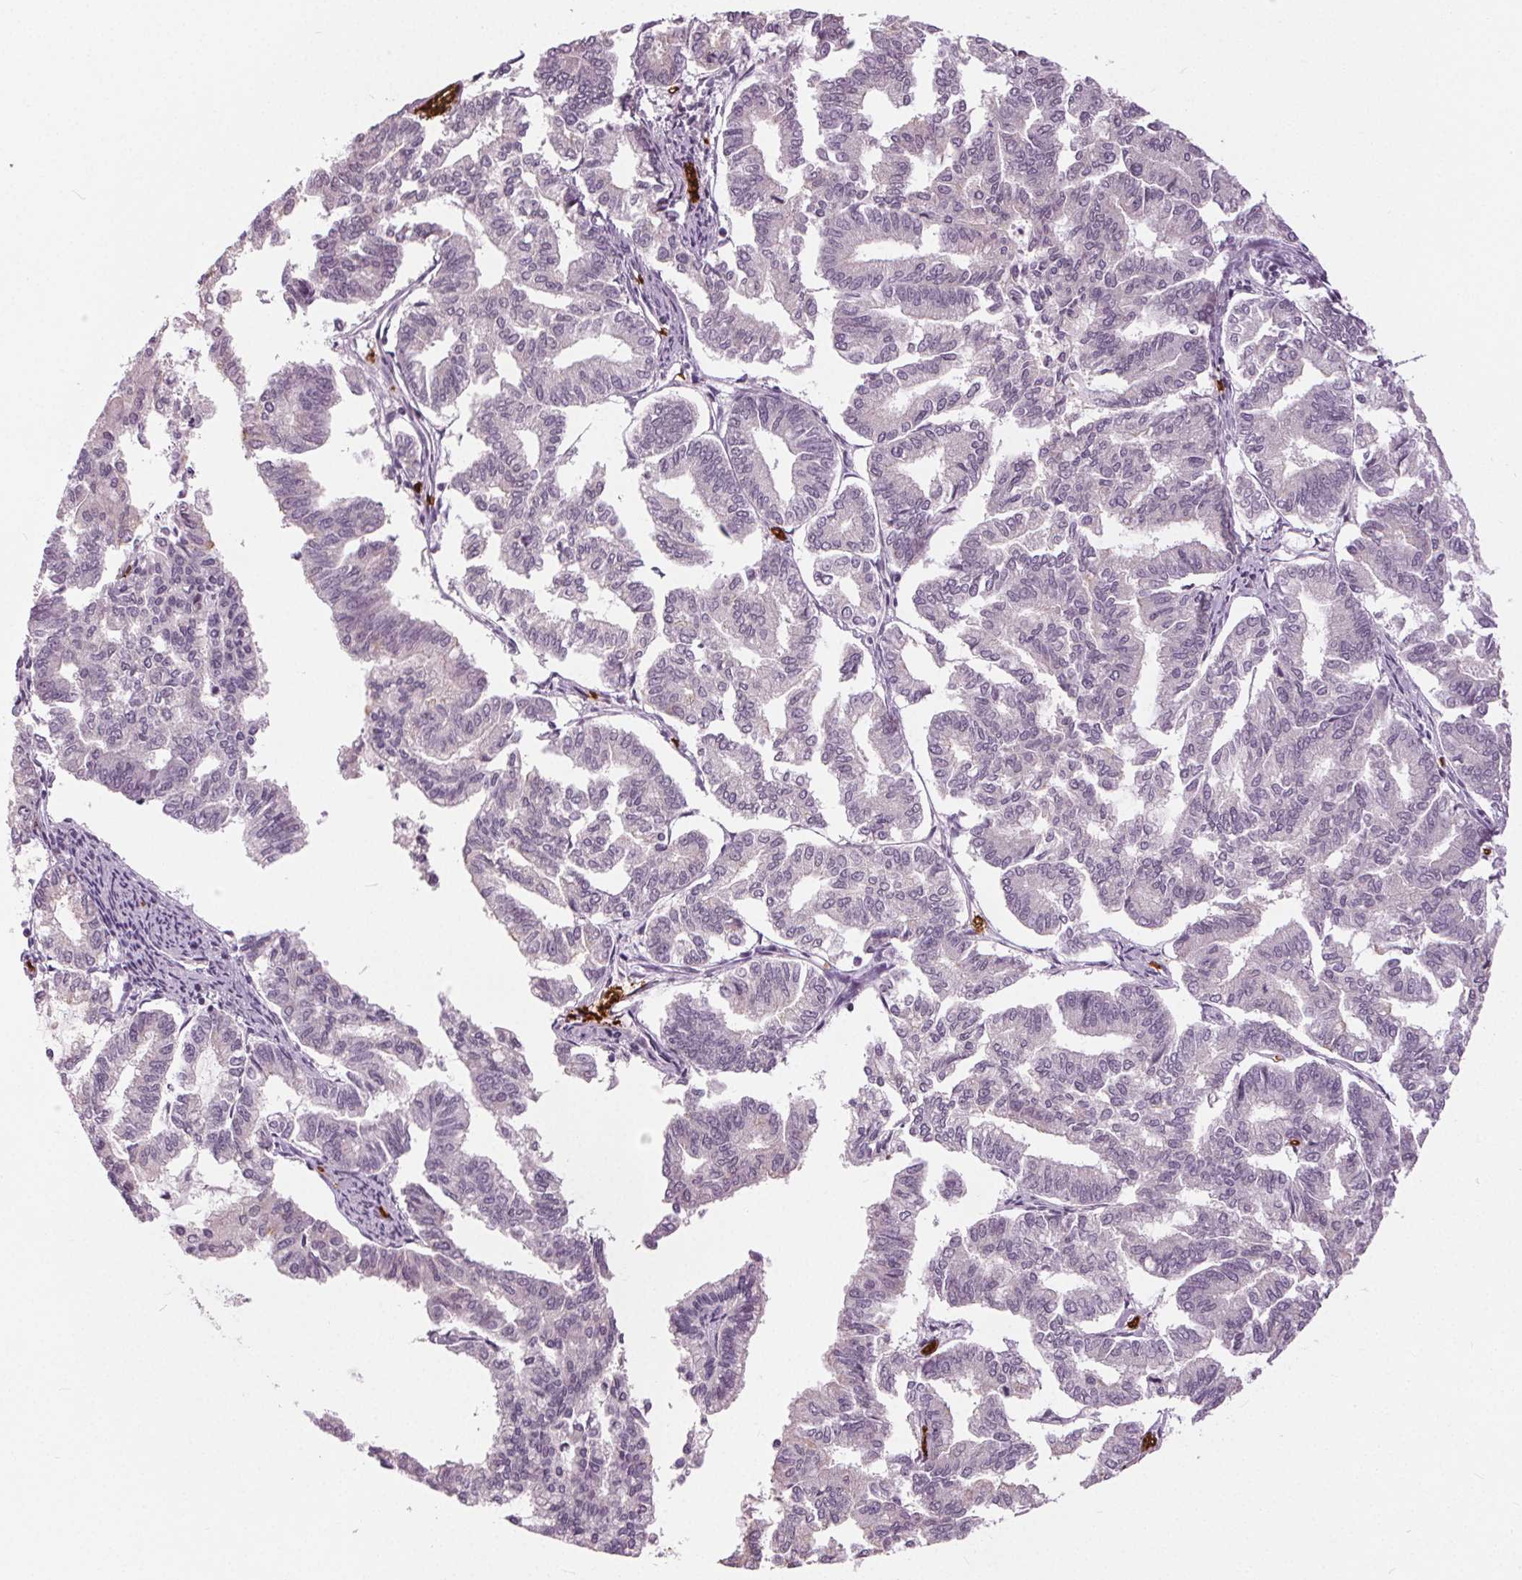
{"staining": {"intensity": "negative", "quantity": "none", "location": "none"}, "tissue": "endometrial cancer", "cell_type": "Tumor cells", "image_type": "cancer", "snomed": [{"axis": "morphology", "description": "Adenocarcinoma, NOS"}, {"axis": "topography", "description": "Endometrium"}], "caption": "DAB immunohistochemical staining of endometrial cancer (adenocarcinoma) reveals no significant staining in tumor cells.", "gene": "SLC4A1", "patient": {"sex": "female", "age": 79}}